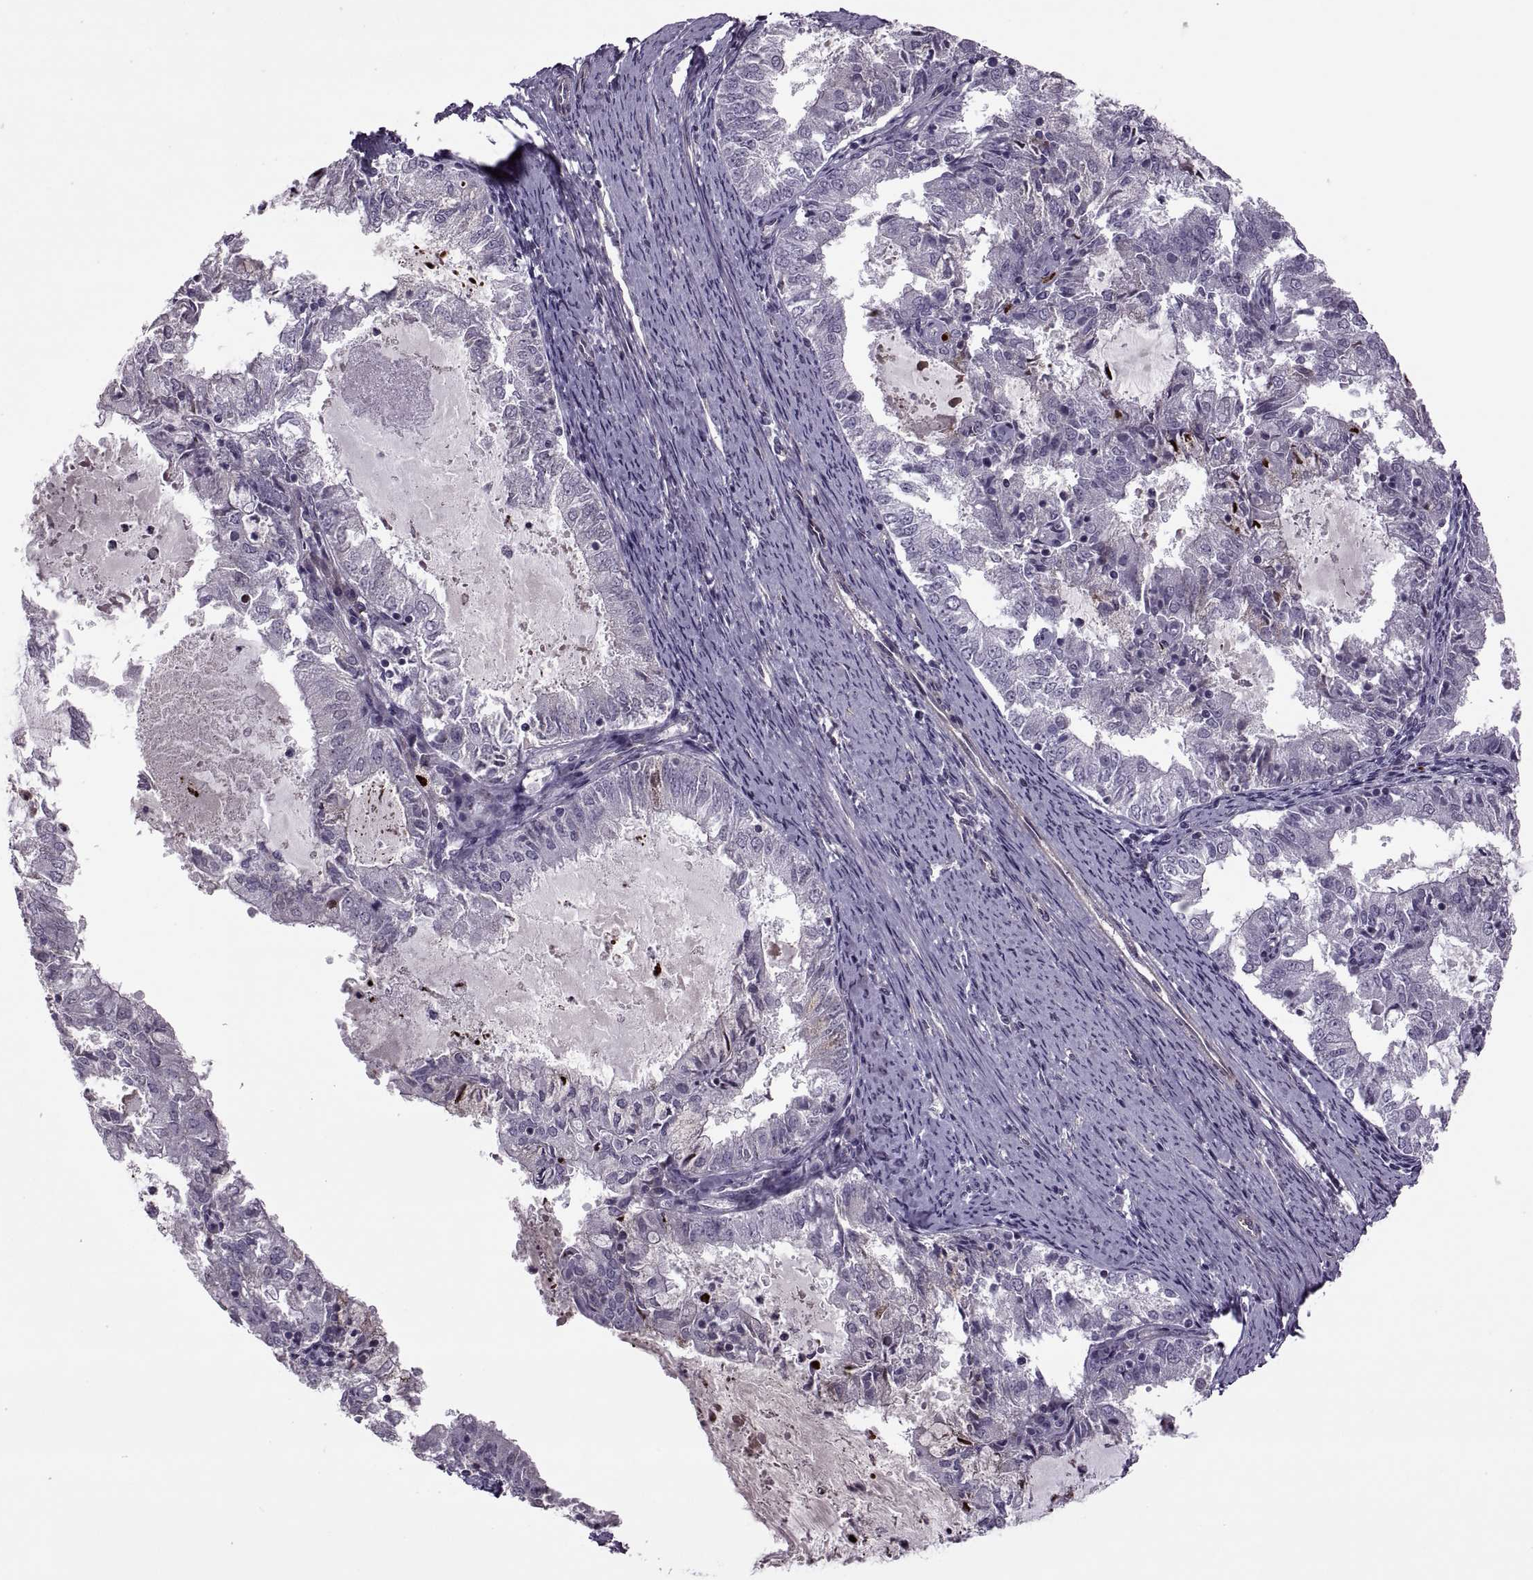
{"staining": {"intensity": "negative", "quantity": "none", "location": "none"}, "tissue": "endometrial cancer", "cell_type": "Tumor cells", "image_type": "cancer", "snomed": [{"axis": "morphology", "description": "Adenocarcinoma, NOS"}, {"axis": "topography", "description": "Endometrium"}], "caption": "Immunohistochemical staining of human endometrial adenocarcinoma displays no significant expression in tumor cells.", "gene": "ODF3", "patient": {"sex": "female", "age": 57}}